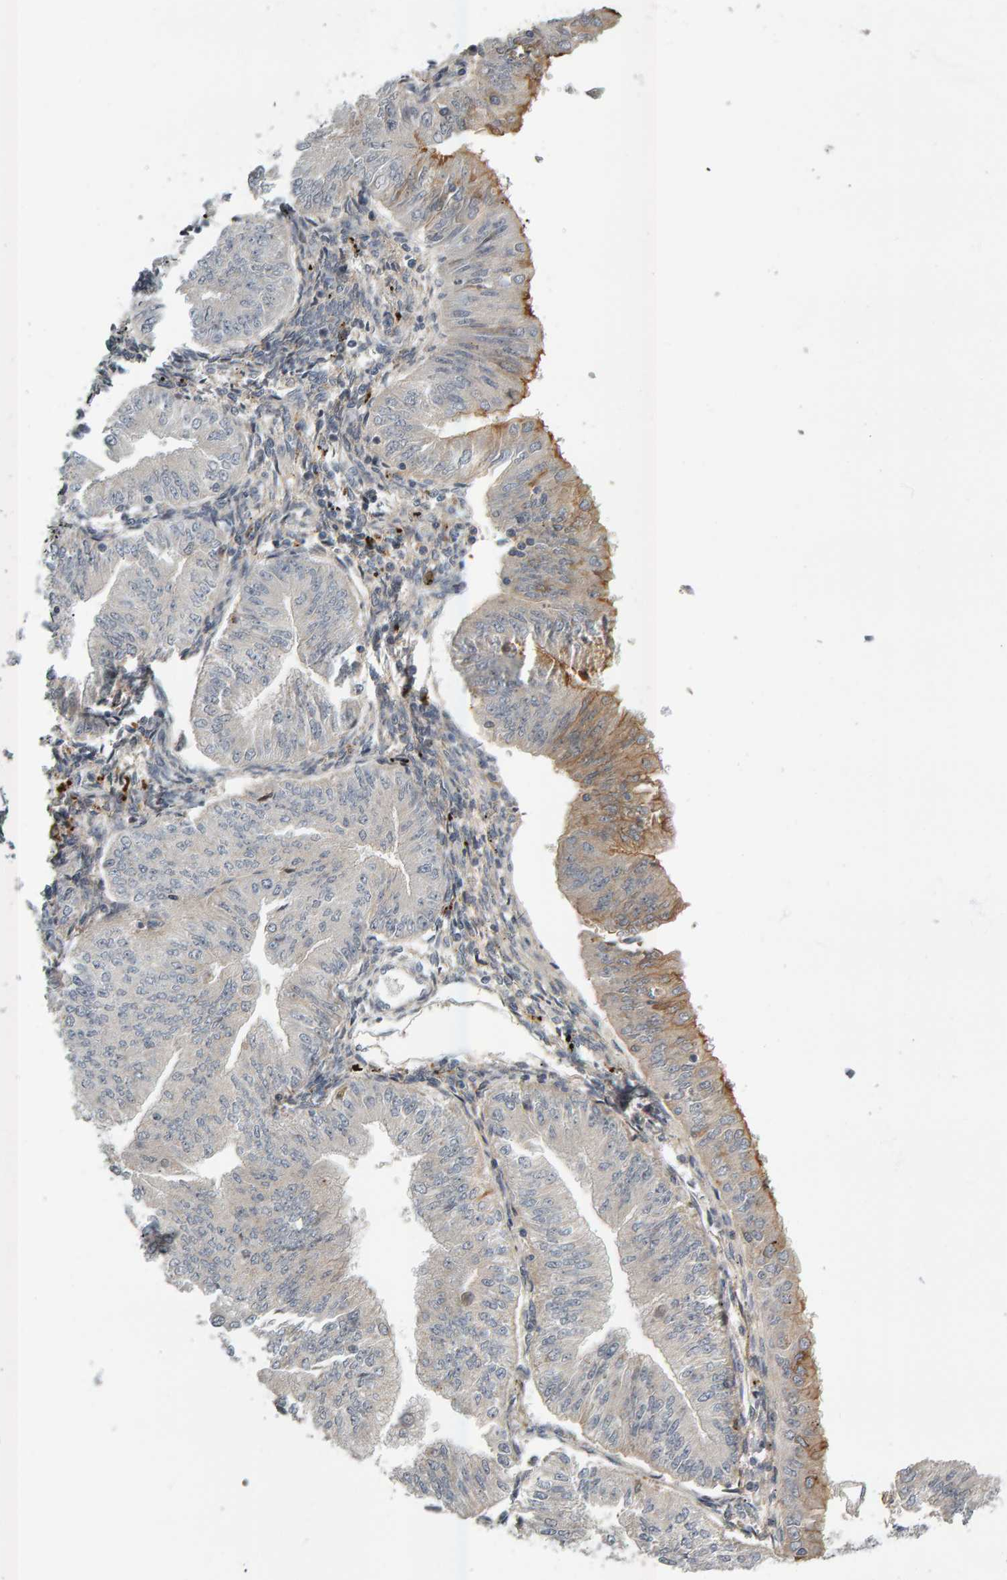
{"staining": {"intensity": "weak", "quantity": "<25%", "location": "cytoplasmic/membranous"}, "tissue": "endometrial cancer", "cell_type": "Tumor cells", "image_type": "cancer", "snomed": [{"axis": "morphology", "description": "Normal tissue, NOS"}, {"axis": "morphology", "description": "Adenocarcinoma, NOS"}, {"axis": "topography", "description": "Endometrium"}], "caption": "Tumor cells show no significant expression in endometrial cancer (adenocarcinoma). (DAB (3,3'-diaminobenzidine) immunohistochemistry (IHC), high magnification).", "gene": "ZNF160", "patient": {"sex": "female", "age": 53}}